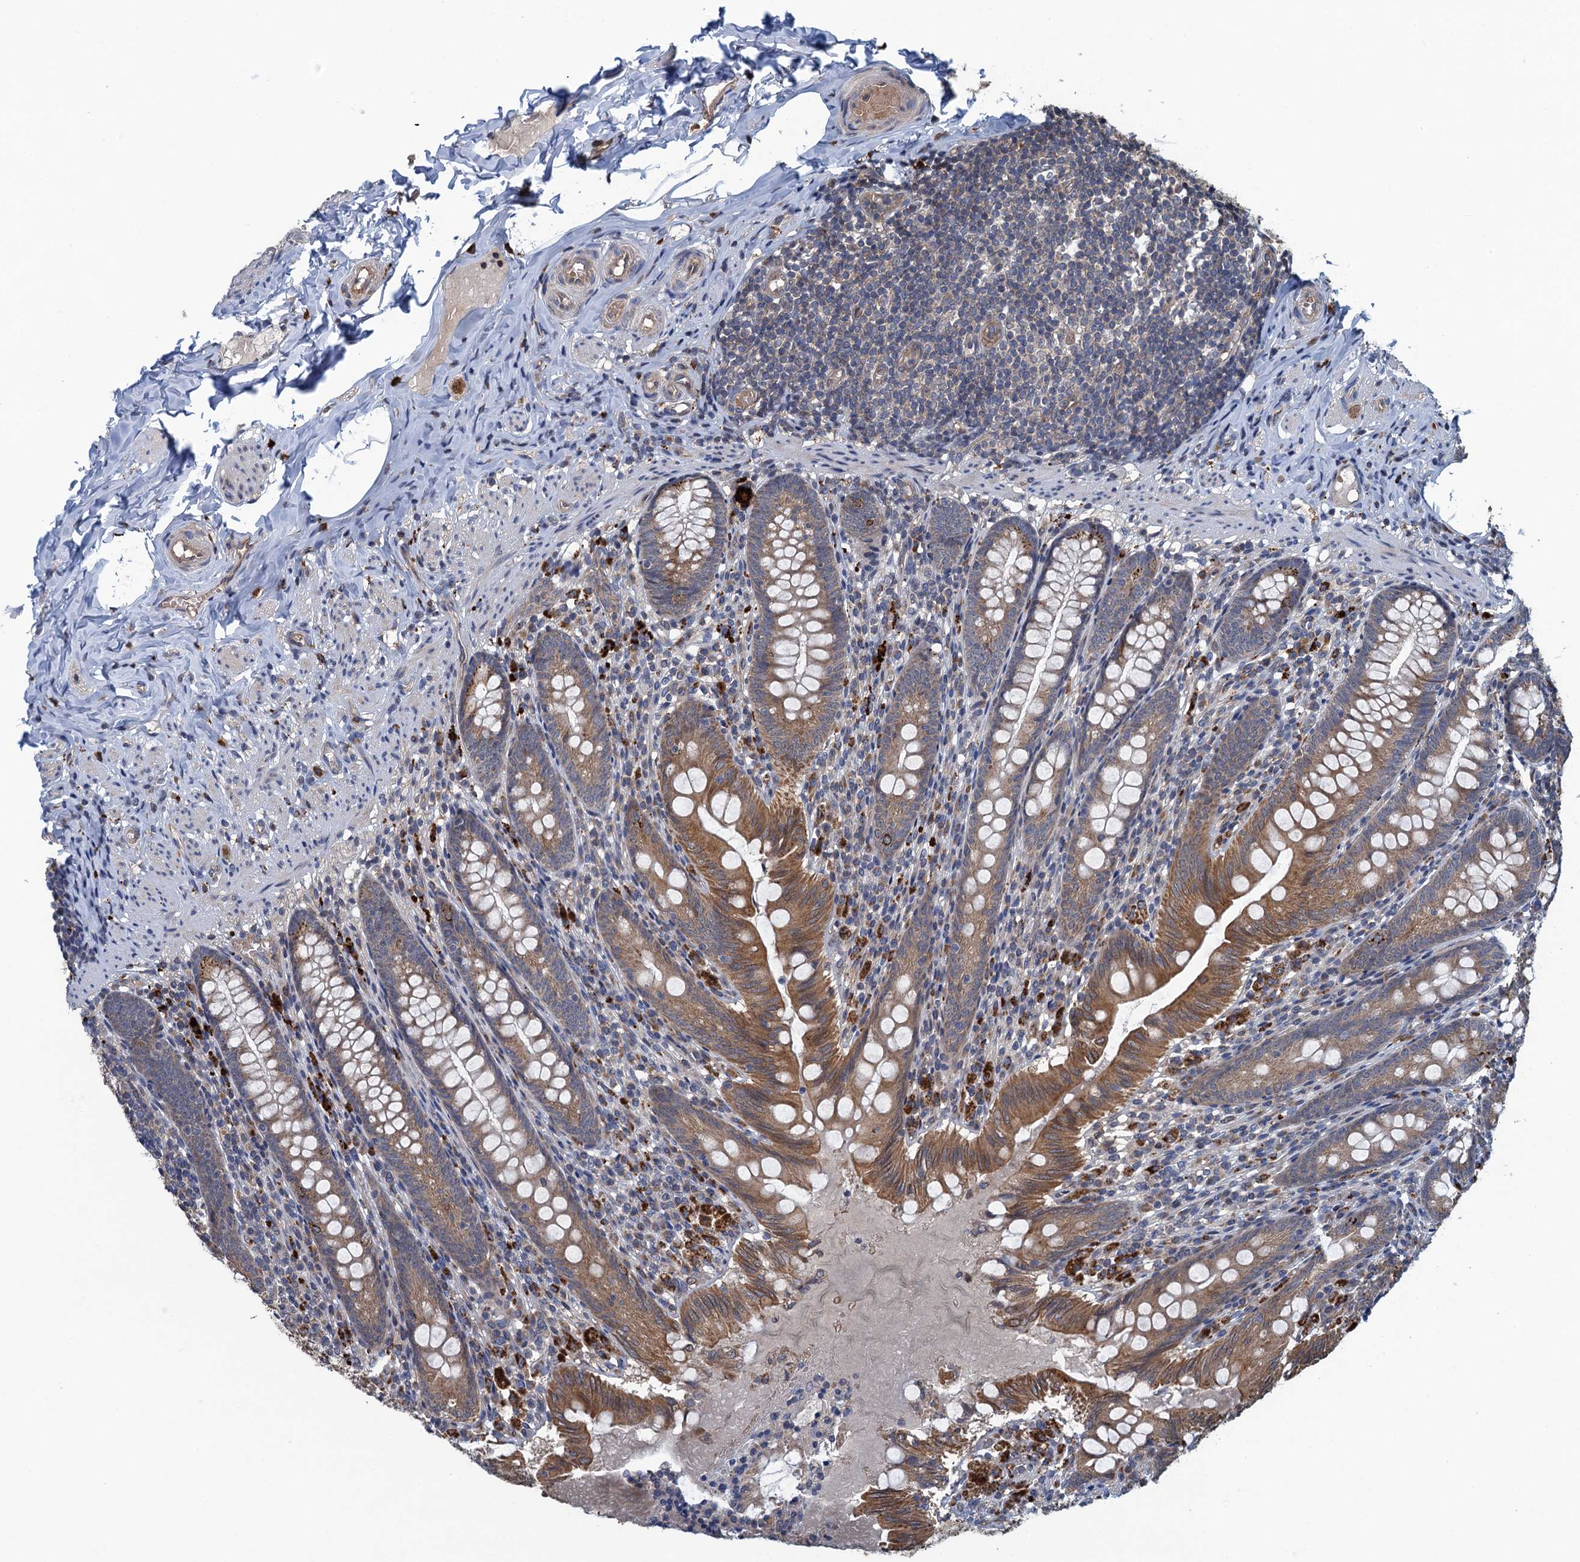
{"staining": {"intensity": "moderate", "quantity": ">75%", "location": "cytoplasmic/membranous"}, "tissue": "appendix", "cell_type": "Glandular cells", "image_type": "normal", "snomed": [{"axis": "morphology", "description": "Normal tissue, NOS"}, {"axis": "topography", "description": "Appendix"}], "caption": "Protein expression analysis of unremarkable appendix shows moderate cytoplasmic/membranous expression in approximately >75% of glandular cells.", "gene": "KBTBD8", "patient": {"sex": "male", "age": 55}}